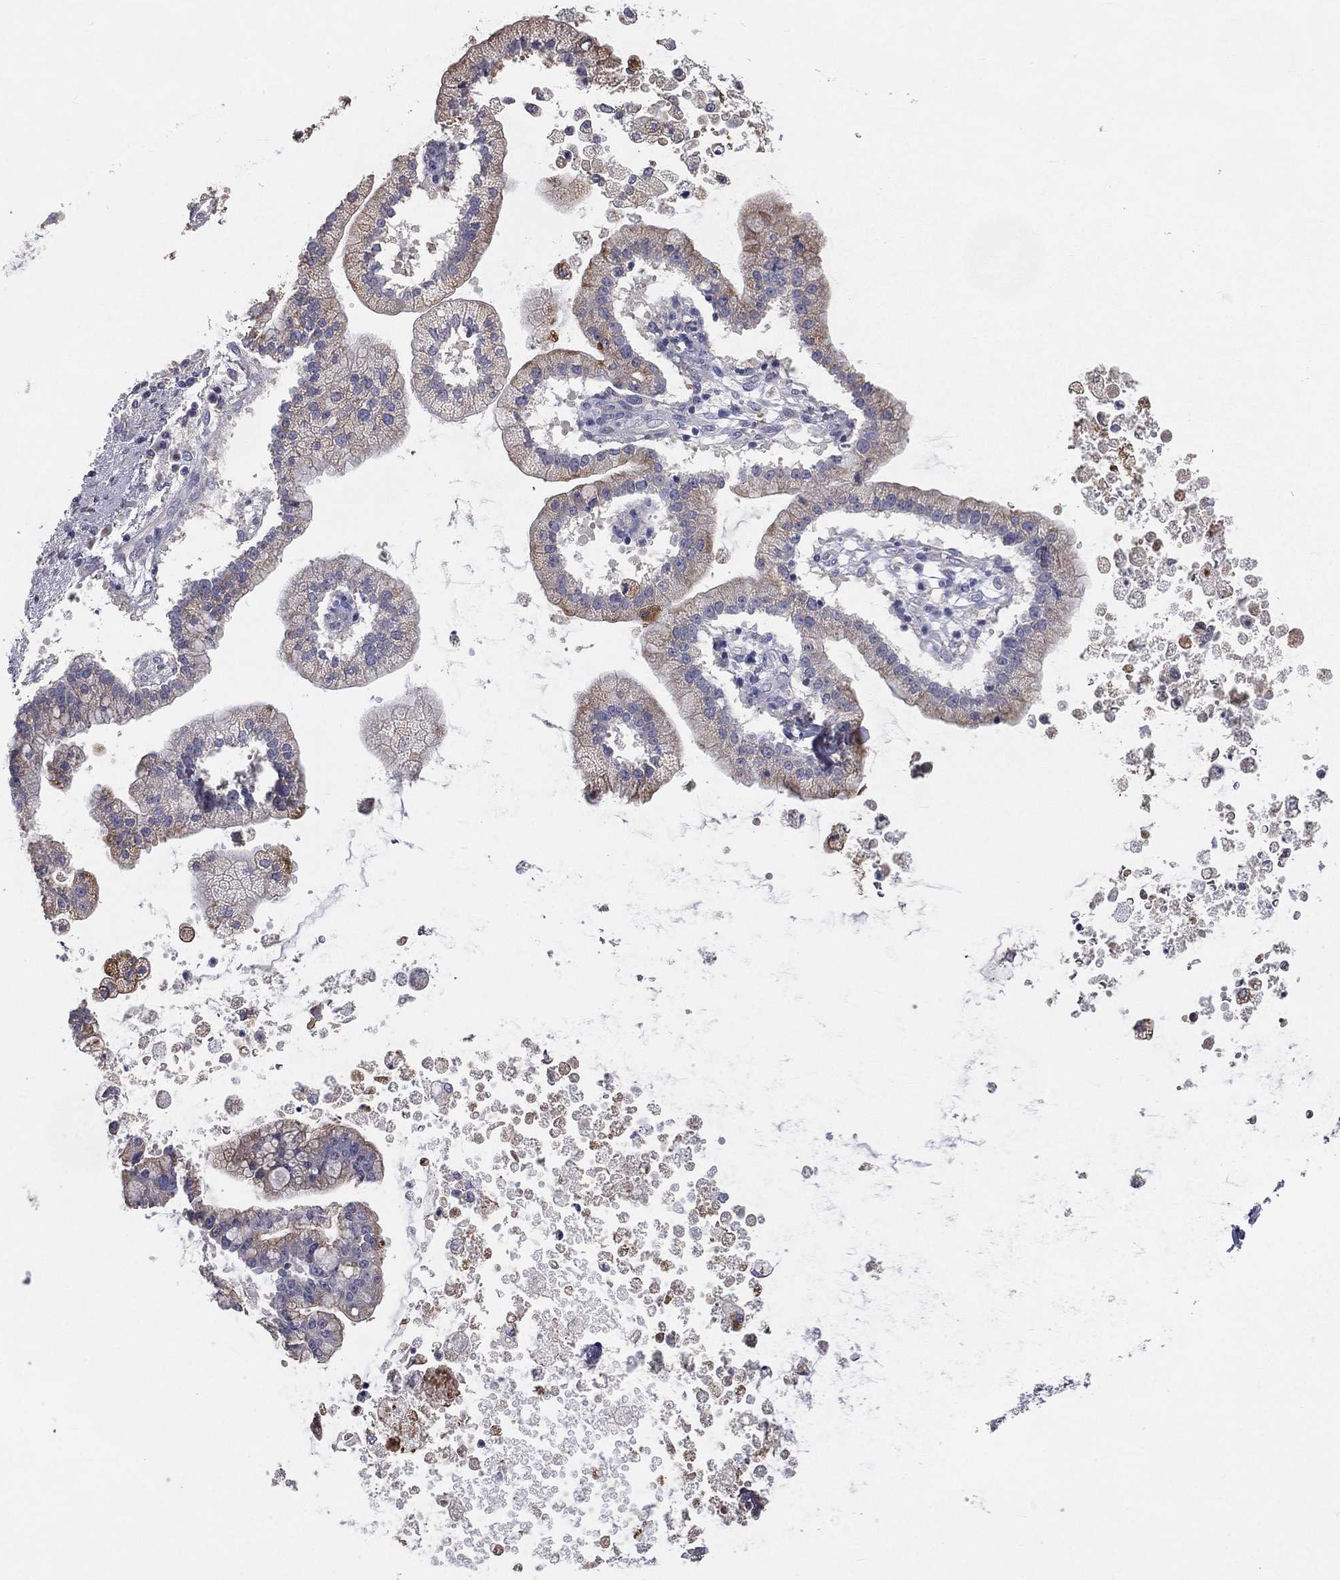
{"staining": {"intensity": "negative", "quantity": "none", "location": "none"}, "tissue": "liver cancer", "cell_type": "Tumor cells", "image_type": "cancer", "snomed": [{"axis": "morphology", "description": "Cholangiocarcinoma"}, {"axis": "topography", "description": "Liver"}], "caption": "Tumor cells are negative for protein expression in human liver cancer. (DAB (3,3'-diaminobenzidine) IHC with hematoxylin counter stain).", "gene": "MUC13", "patient": {"sex": "male", "age": 50}}